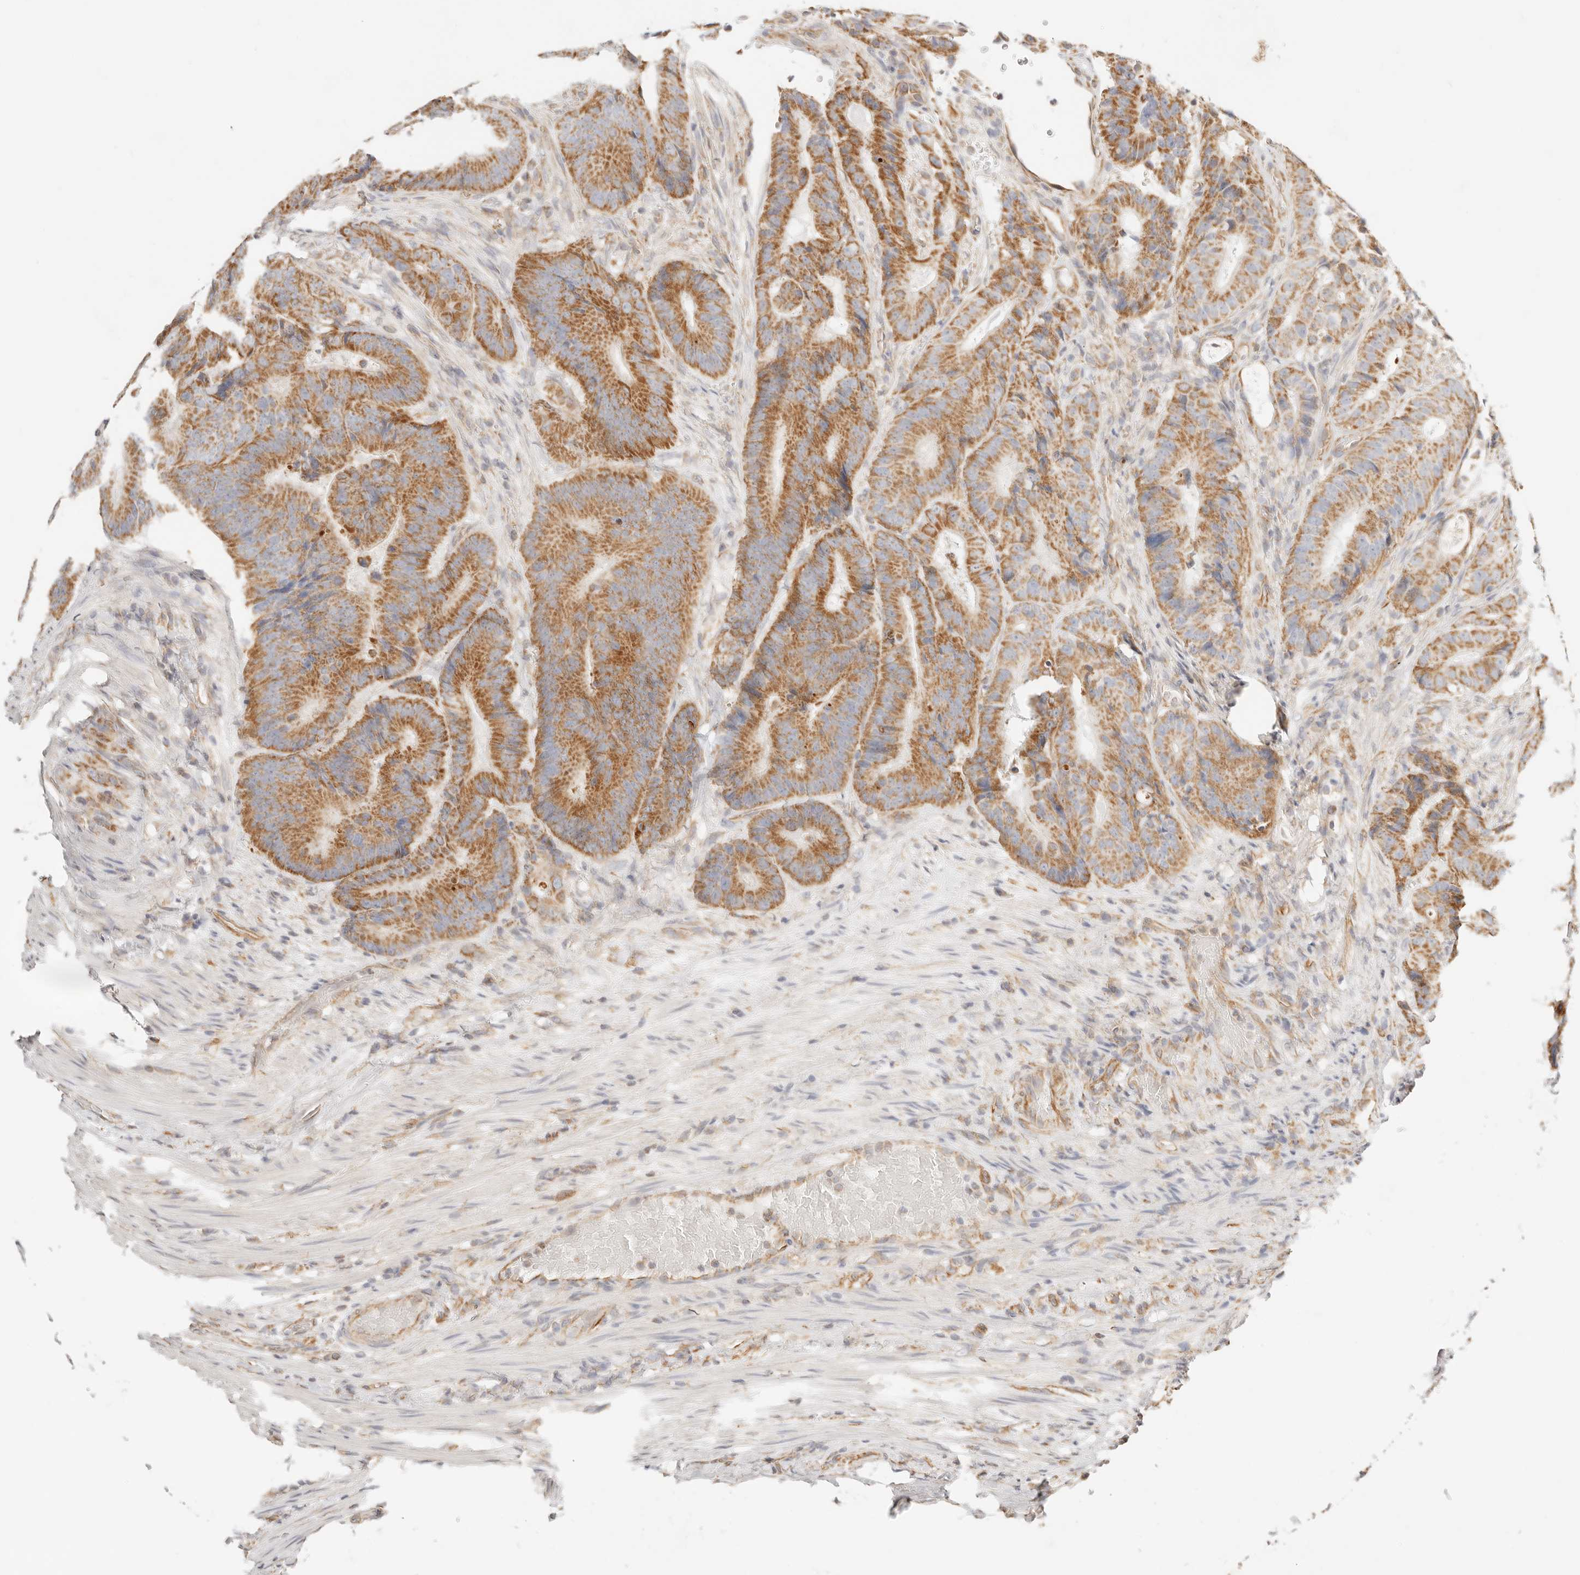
{"staining": {"intensity": "moderate", "quantity": ">75%", "location": "cytoplasmic/membranous"}, "tissue": "colorectal cancer", "cell_type": "Tumor cells", "image_type": "cancer", "snomed": [{"axis": "morphology", "description": "Adenocarcinoma, NOS"}, {"axis": "topography", "description": "Colon"}], "caption": "A histopathology image of human colorectal cancer stained for a protein shows moderate cytoplasmic/membranous brown staining in tumor cells.", "gene": "ZC3H11A", "patient": {"sex": "male", "age": 83}}